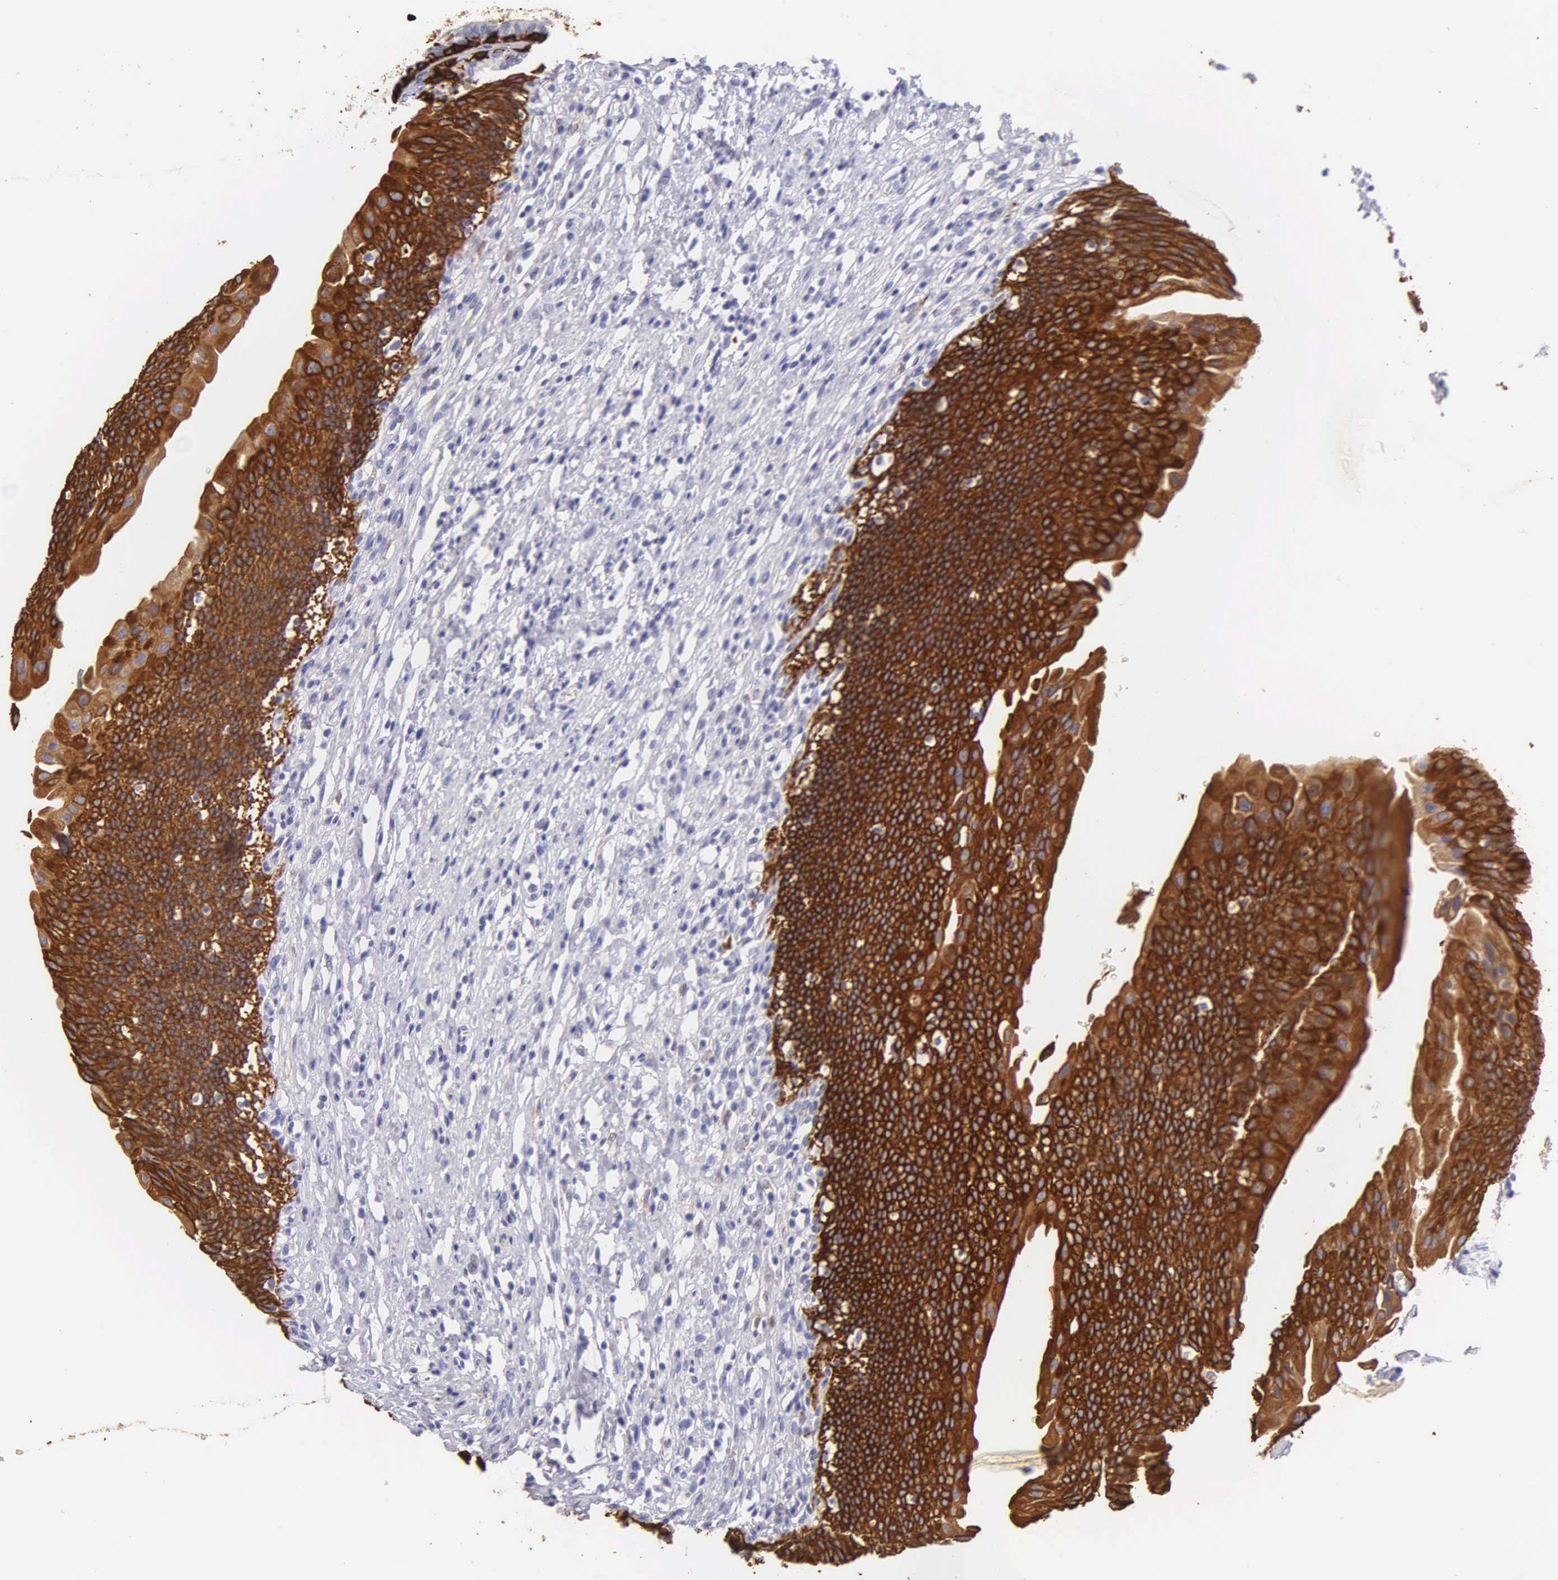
{"staining": {"intensity": "strong", "quantity": ">75%", "location": "cytoplasmic/membranous"}, "tissue": "urinary bladder", "cell_type": "Urothelial cells", "image_type": "normal", "snomed": [{"axis": "morphology", "description": "Normal tissue, NOS"}, {"axis": "morphology", "description": "Urothelial carcinoma, Low grade"}, {"axis": "topography", "description": "Smooth muscle"}, {"axis": "topography", "description": "Urinary bladder"}], "caption": "The immunohistochemical stain highlights strong cytoplasmic/membranous staining in urothelial cells of normal urinary bladder. Nuclei are stained in blue.", "gene": "KRT14", "patient": {"sex": "male", "age": 60}}